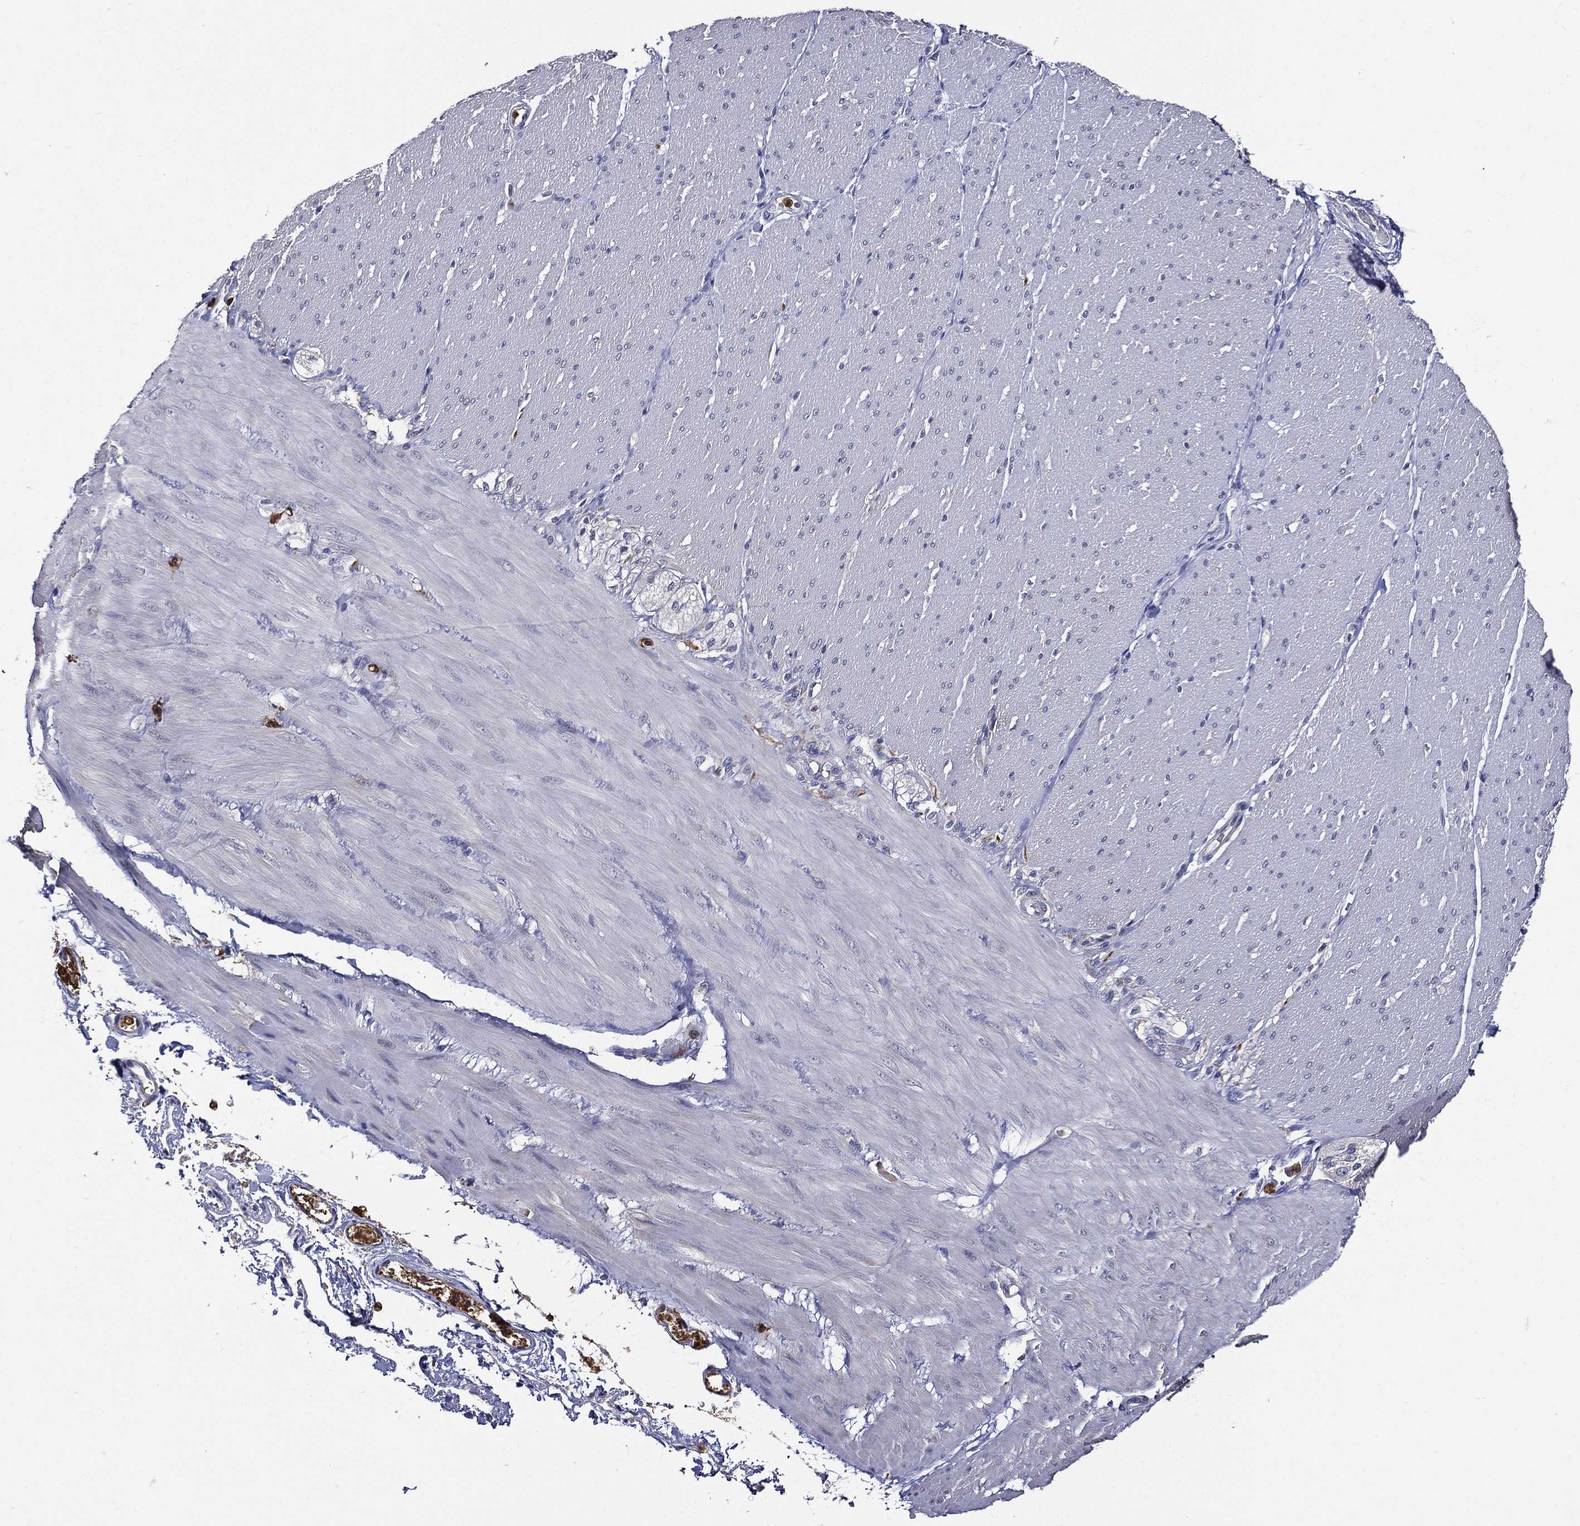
{"staining": {"intensity": "negative", "quantity": "none", "location": "none"}, "tissue": "adipose tissue", "cell_type": "Adipocytes", "image_type": "normal", "snomed": [{"axis": "morphology", "description": "Normal tissue, NOS"}, {"axis": "topography", "description": "Smooth muscle"}, {"axis": "topography", "description": "Duodenum"}, {"axis": "topography", "description": "Peripheral nerve tissue"}], "caption": "High magnification brightfield microscopy of normal adipose tissue stained with DAB (brown) and counterstained with hematoxylin (blue): adipocytes show no significant positivity. (Immunohistochemistry (ihc), brightfield microscopy, high magnification).", "gene": "GPR171", "patient": {"sex": "female", "age": 61}}